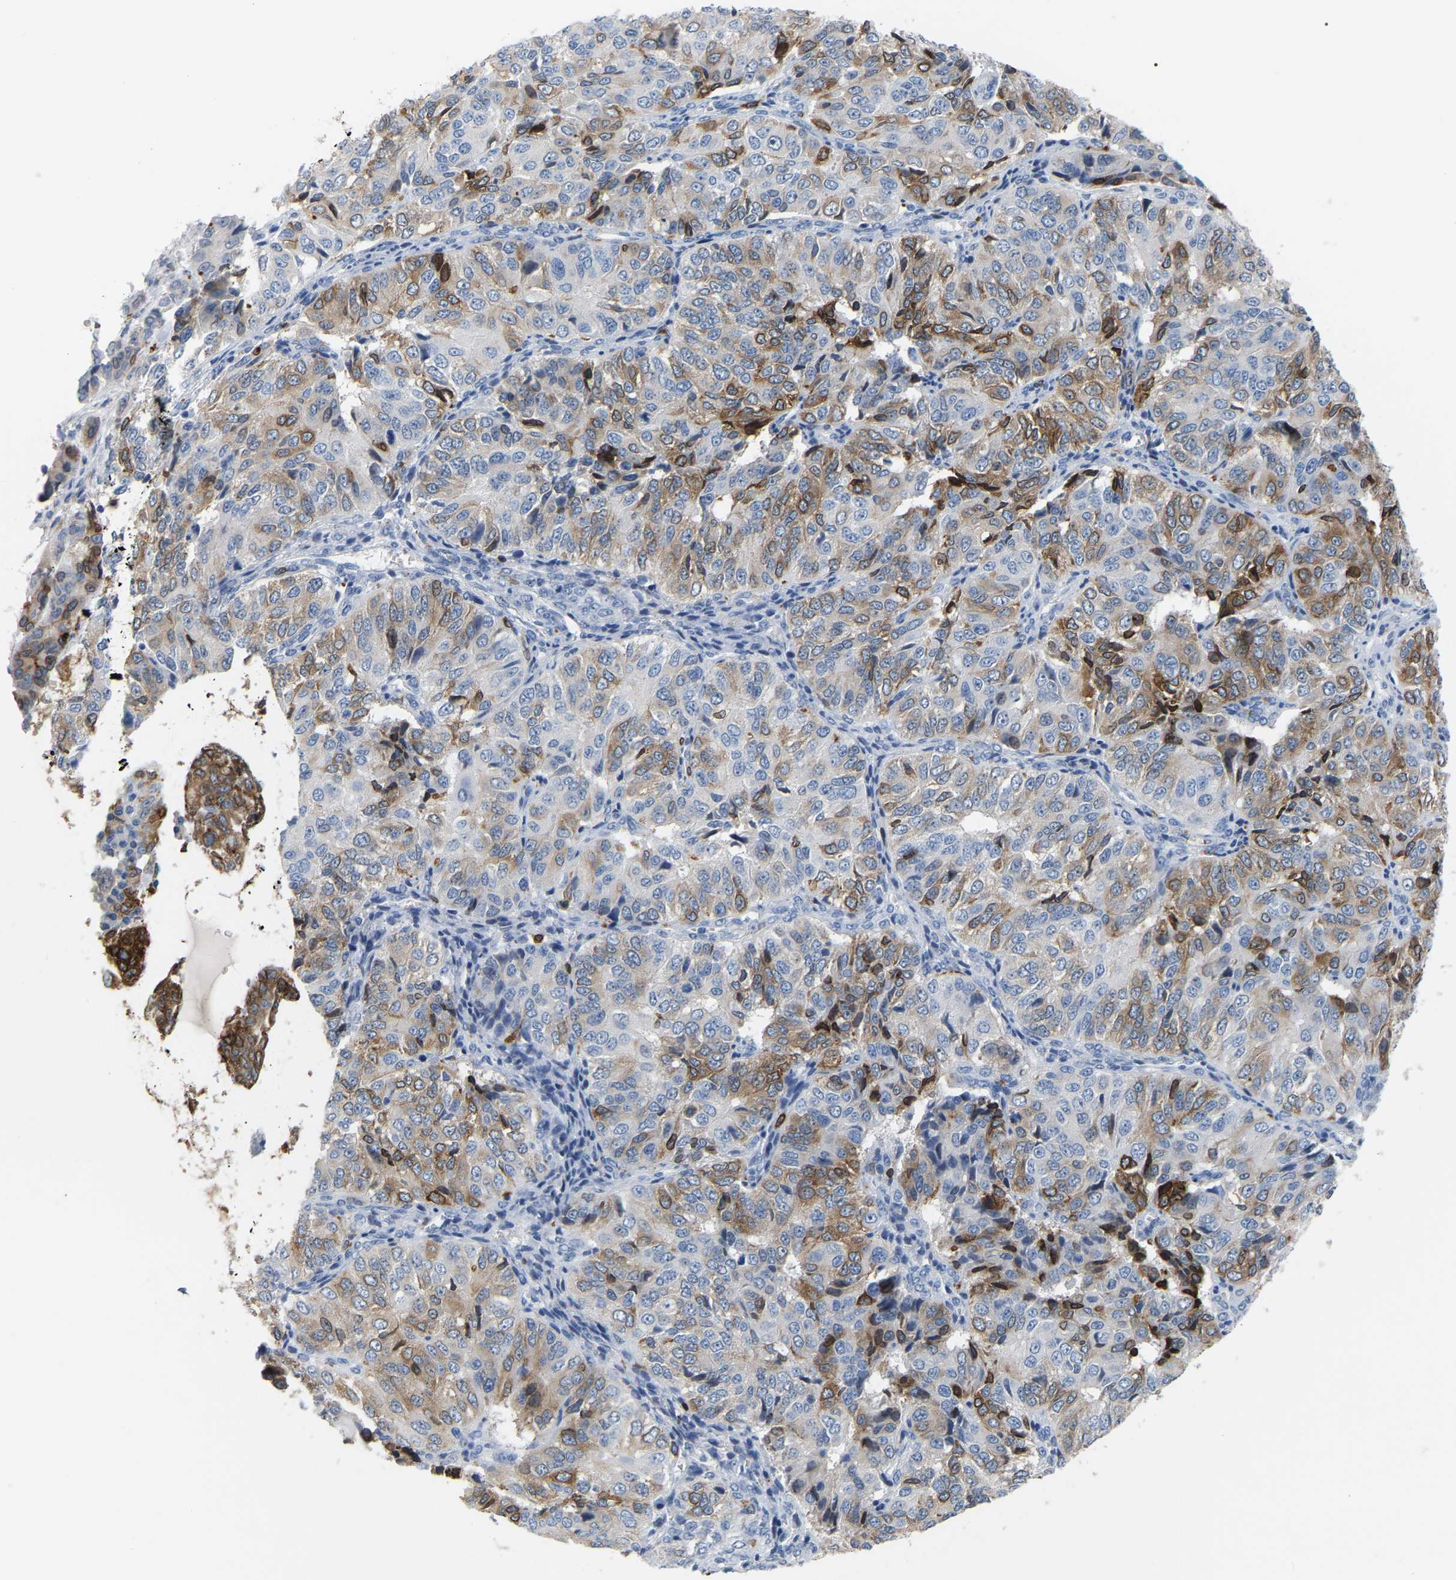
{"staining": {"intensity": "moderate", "quantity": "25%-75%", "location": "cytoplasmic/membranous"}, "tissue": "ovarian cancer", "cell_type": "Tumor cells", "image_type": "cancer", "snomed": [{"axis": "morphology", "description": "Carcinoma, endometroid"}, {"axis": "topography", "description": "Ovary"}], "caption": "IHC photomicrograph of human ovarian cancer (endometroid carcinoma) stained for a protein (brown), which exhibits medium levels of moderate cytoplasmic/membranous expression in about 25%-75% of tumor cells.", "gene": "PTGS1", "patient": {"sex": "female", "age": 51}}